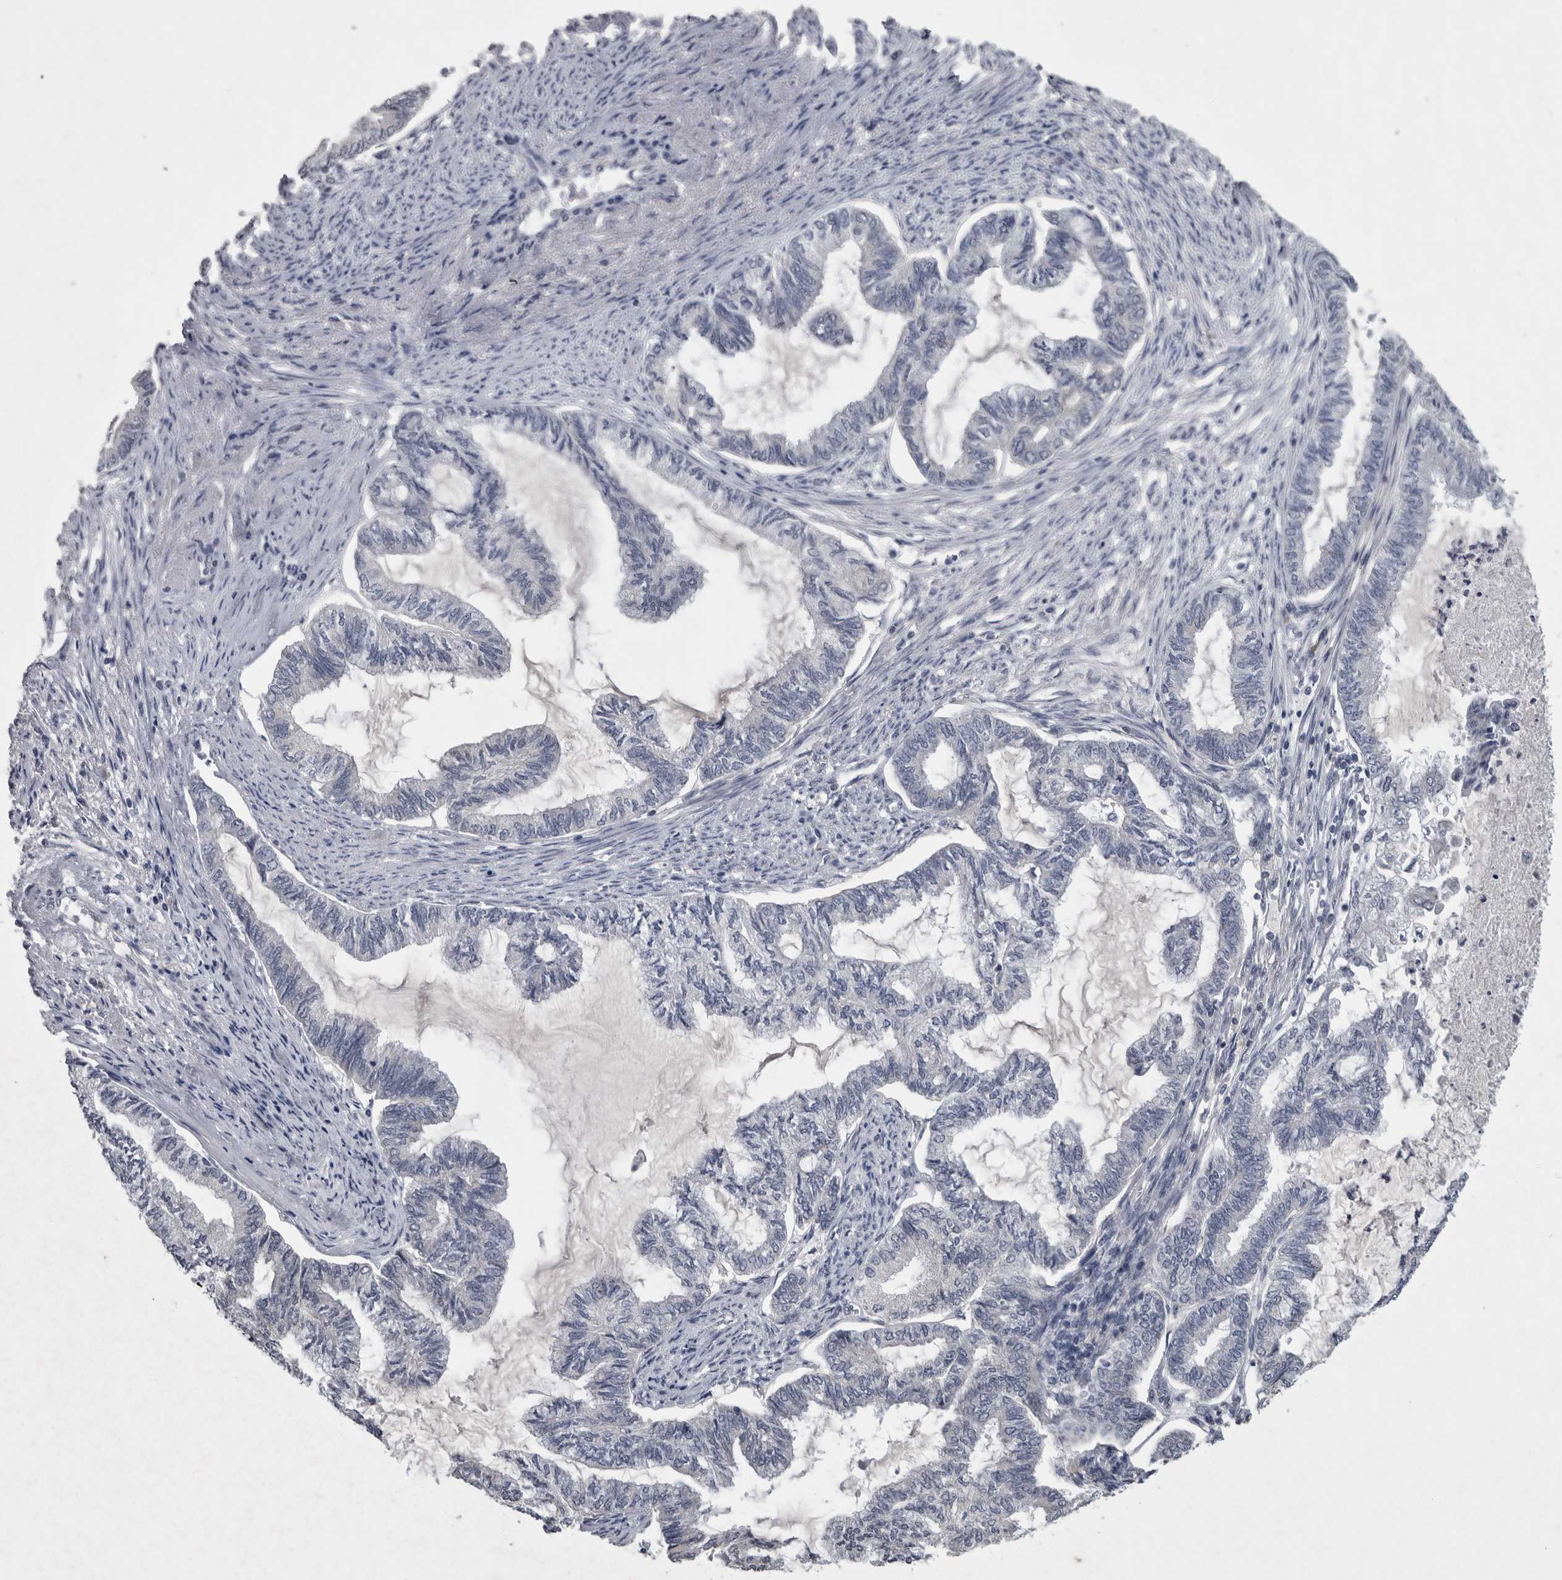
{"staining": {"intensity": "negative", "quantity": "none", "location": "none"}, "tissue": "endometrial cancer", "cell_type": "Tumor cells", "image_type": "cancer", "snomed": [{"axis": "morphology", "description": "Adenocarcinoma, NOS"}, {"axis": "topography", "description": "Endometrium"}], "caption": "This is an immunohistochemistry (IHC) histopathology image of adenocarcinoma (endometrial). There is no staining in tumor cells.", "gene": "WNT7A", "patient": {"sex": "female", "age": 86}}